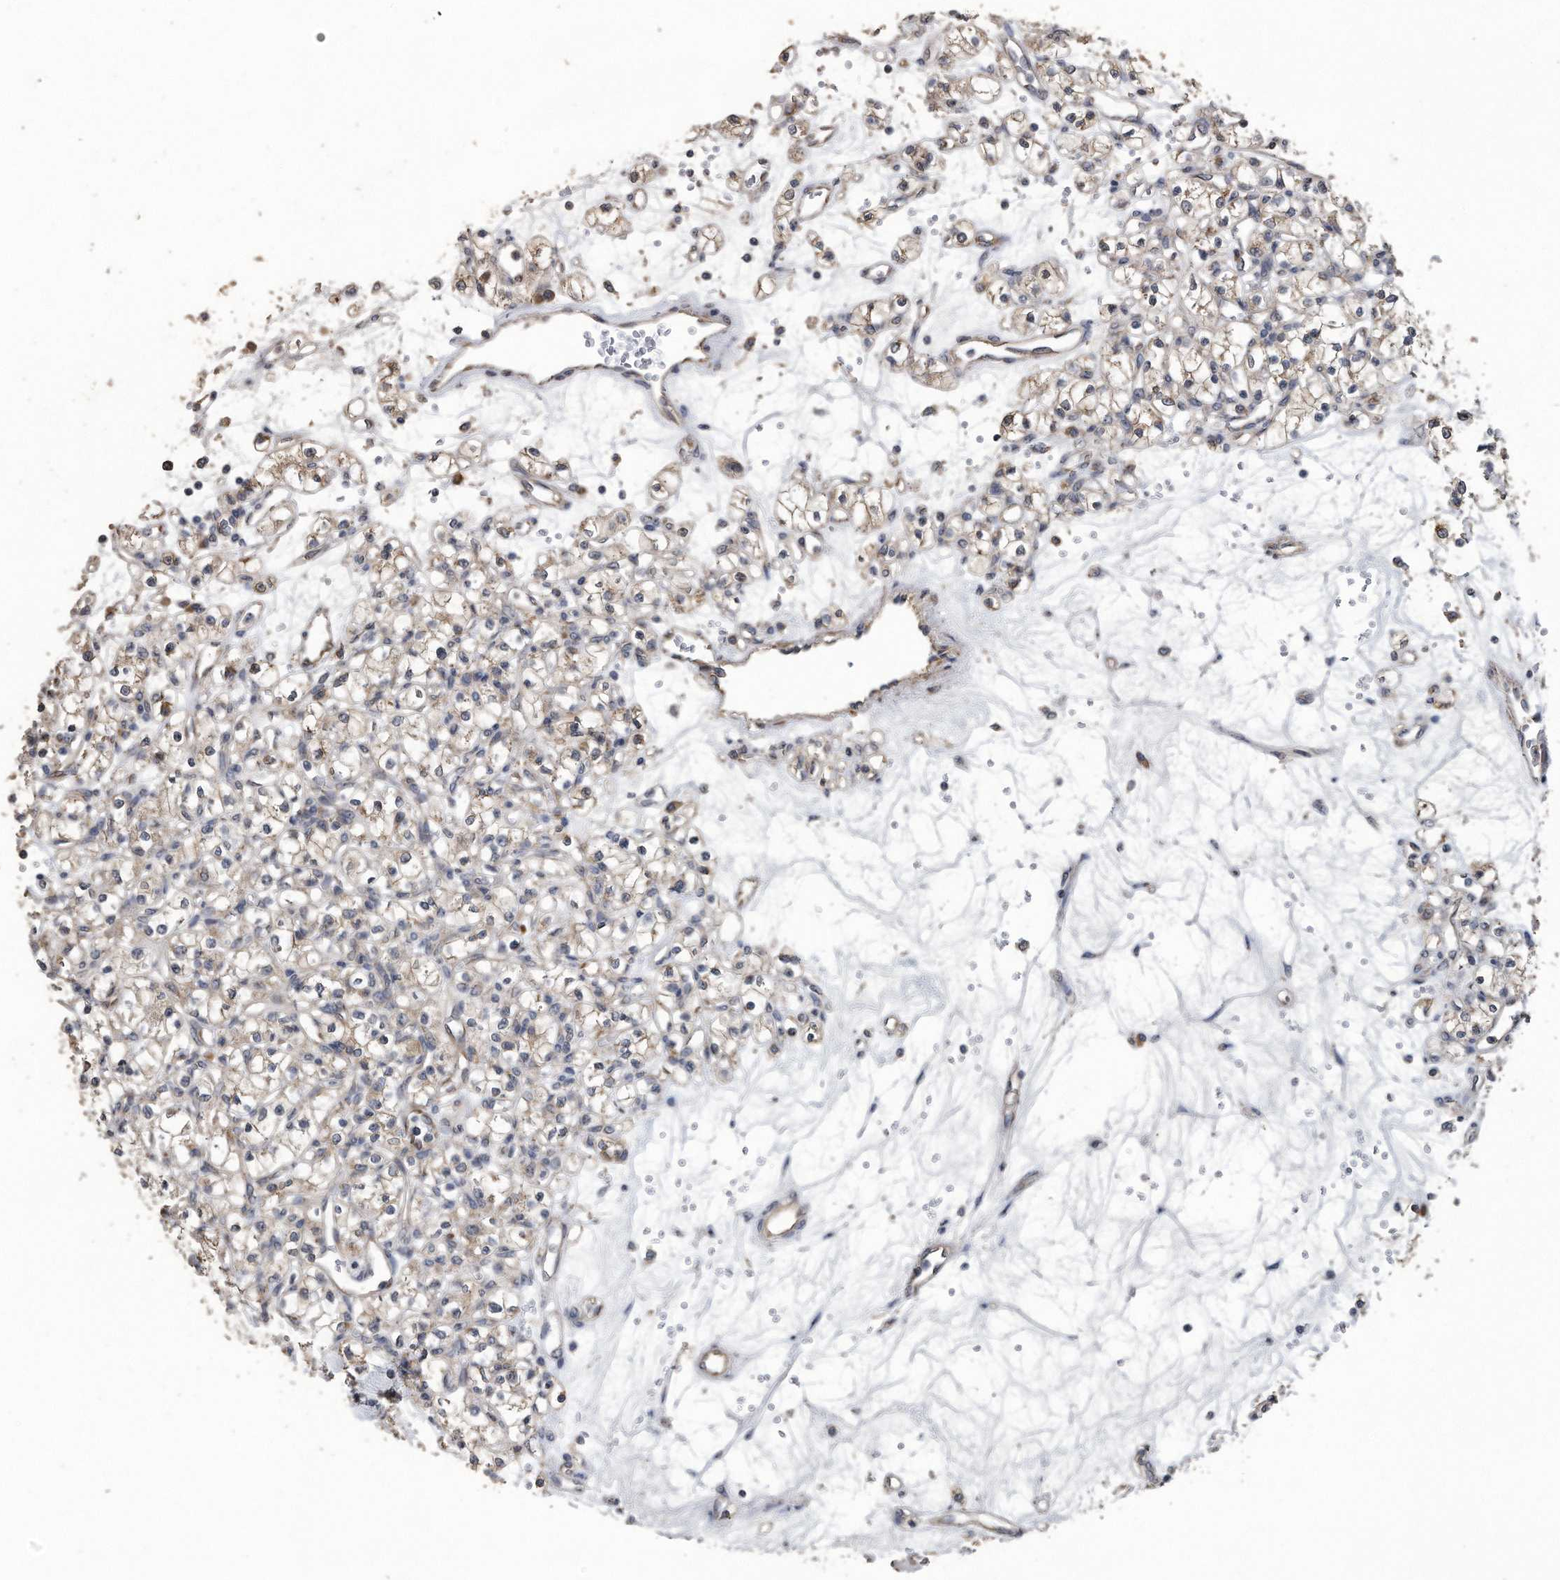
{"staining": {"intensity": "weak", "quantity": ">75%", "location": "cytoplasmic/membranous"}, "tissue": "renal cancer", "cell_type": "Tumor cells", "image_type": "cancer", "snomed": [{"axis": "morphology", "description": "Adenocarcinoma, NOS"}, {"axis": "topography", "description": "Kidney"}], "caption": "IHC (DAB) staining of adenocarcinoma (renal) exhibits weak cytoplasmic/membranous protein expression in about >75% of tumor cells.", "gene": "PCLO", "patient": {"sex": "female", "age": 59}}